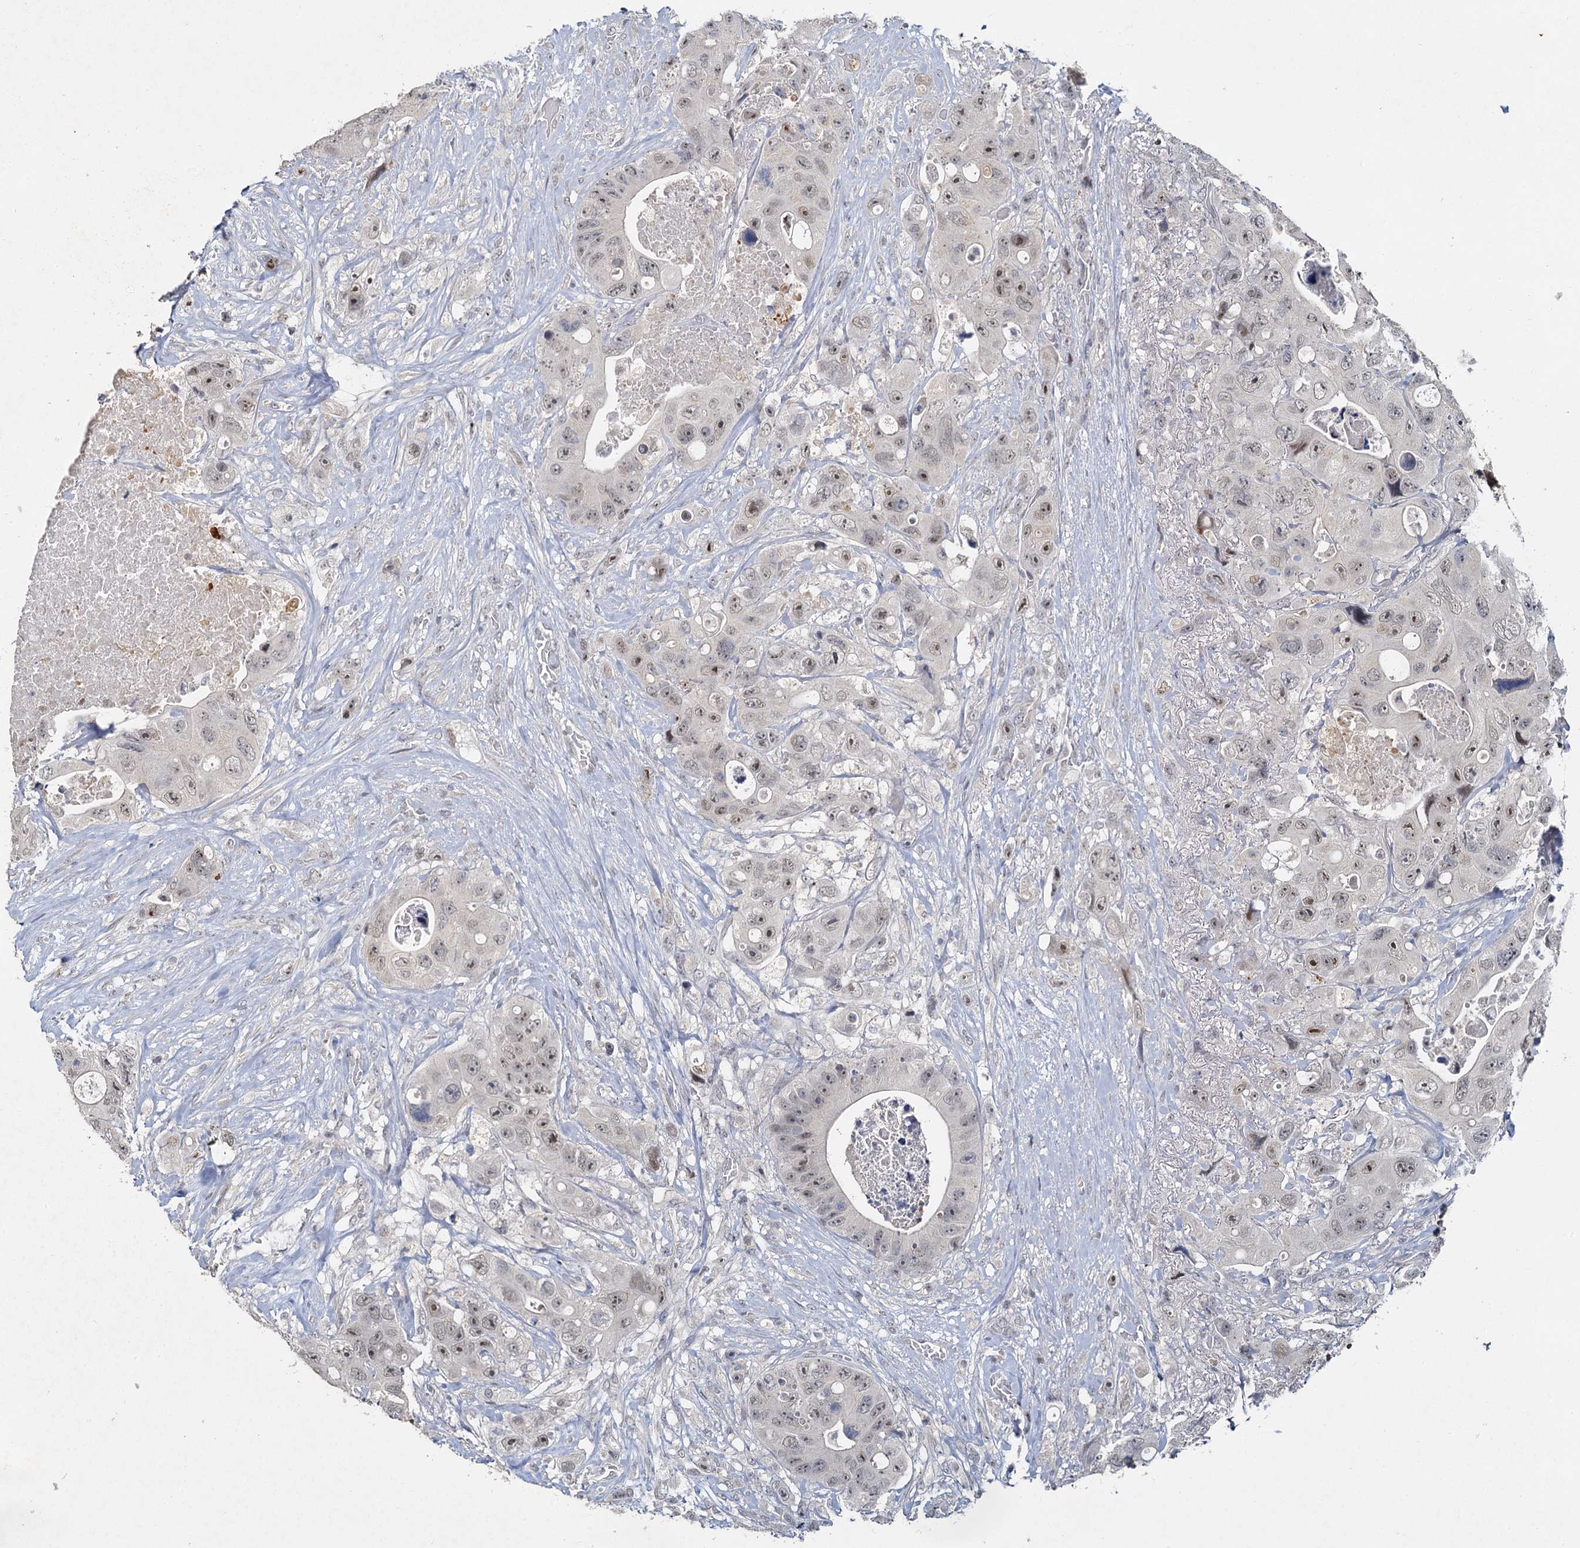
{"staining": {"intensity": "weak", "quantity": "<25%", "location": "nuclear"}, "tissue": "colorectal cancer", "cell_type": "Tumor cells", "image_type": "cancer", "snomed": [{"axis": "morphology", "description": "Adenocarcinoma, NOS"}, {"axis": "topography", "description": "Colon"}], "caption": "This image is of colorectal adenocarcinoma stained with immunohistochemistry (IHC) to label a protein in brown with the nuclei are counter-stained blue. There is no staining in tumor cells.", "gene": "MUCL1", "patient": {"sex": "female", "age": 46}}